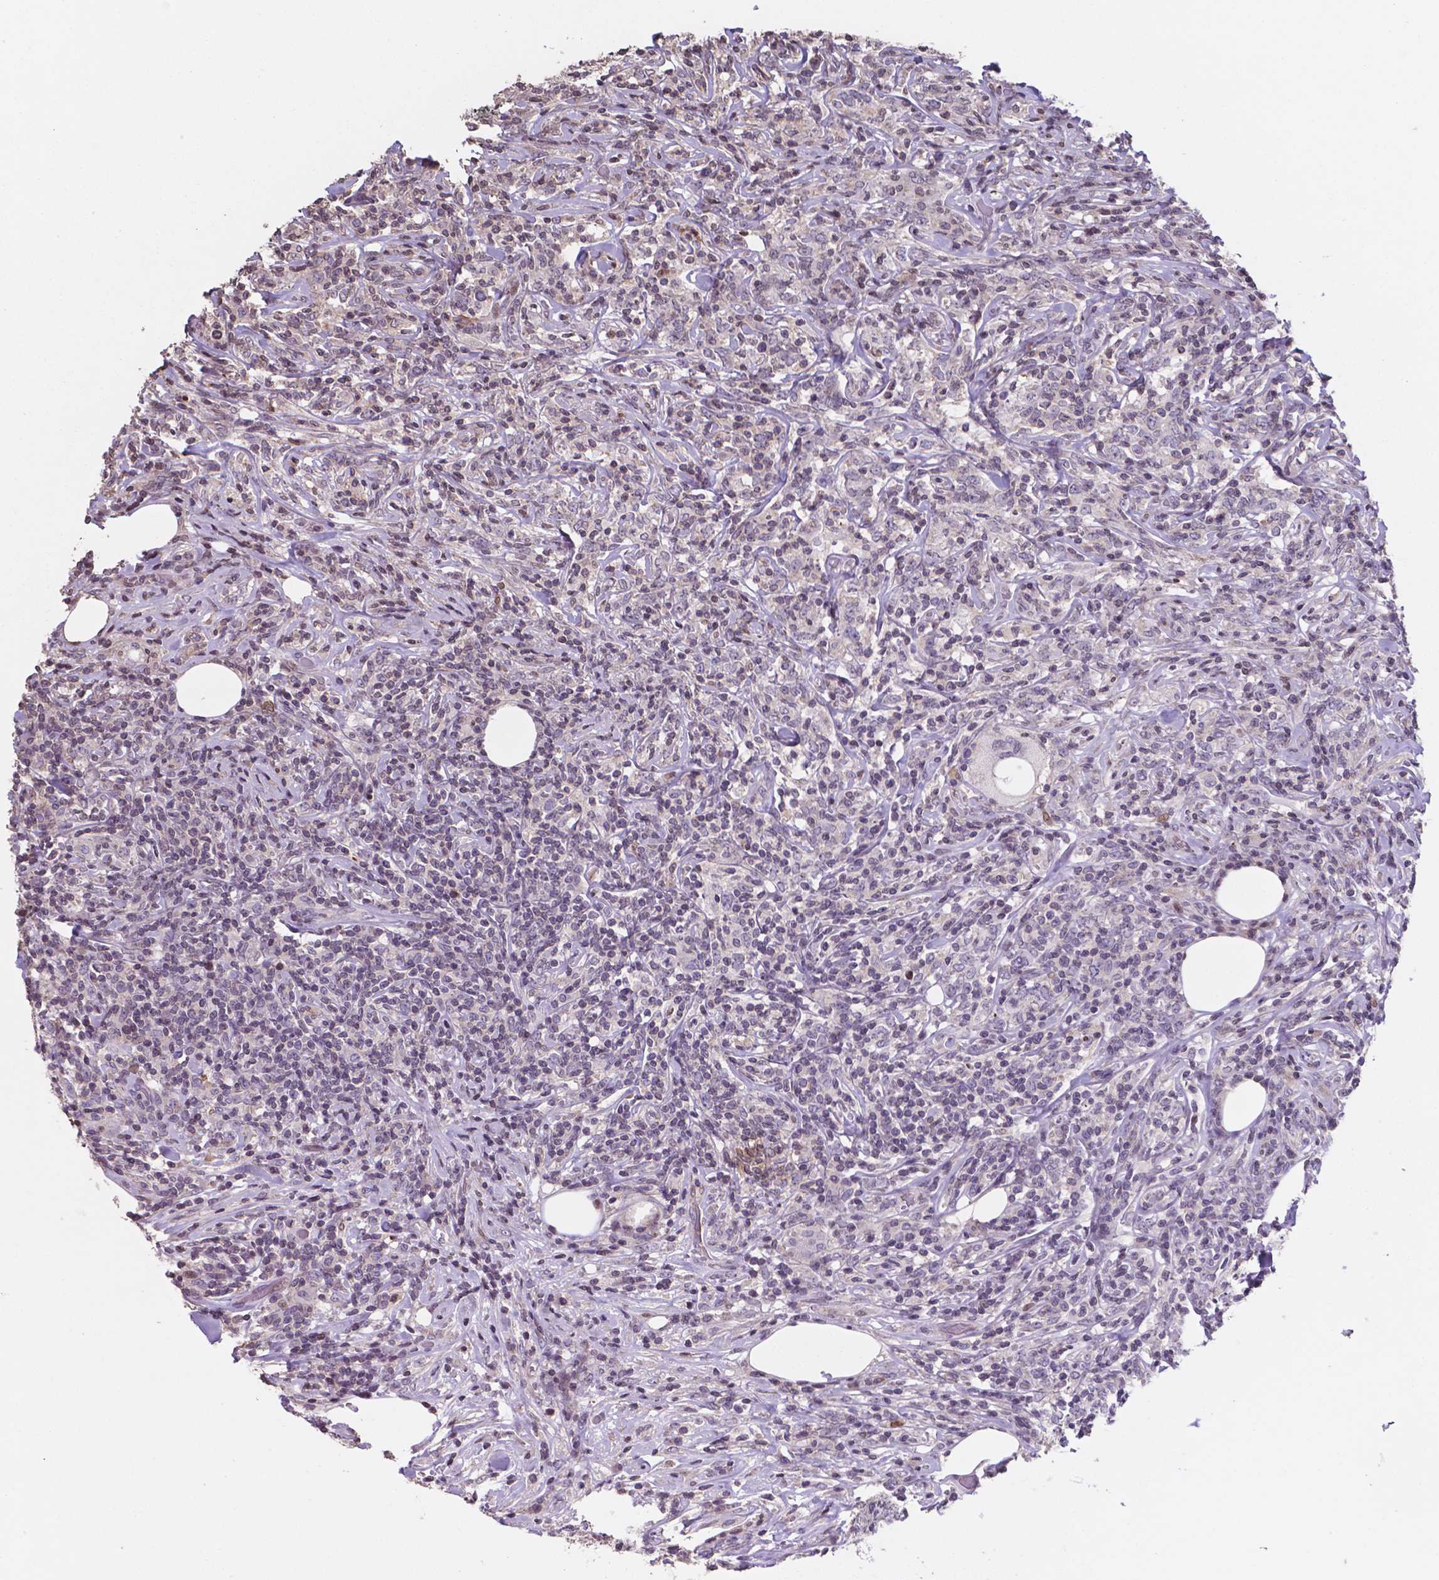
{"staining": {"intensity": "negative", "quantity": "none", "location": "none"}, "tissue": "lymphoma", "cell_type": "Tumor cells", "image_type": "cancer", "snomed": [{"axis": "morphology", "description": "Malignant lymphoma, non-Hodgkin's type, High grade"}, {"axis": "topography", "description": "Lymph node"}], "caption": "There is no significant positivity in tumor cells of malignant lymphoma, non-Hodgkin's type (high-grade).", "gene": "MLC1", "patient": {"sex": "female", "age": 84}}